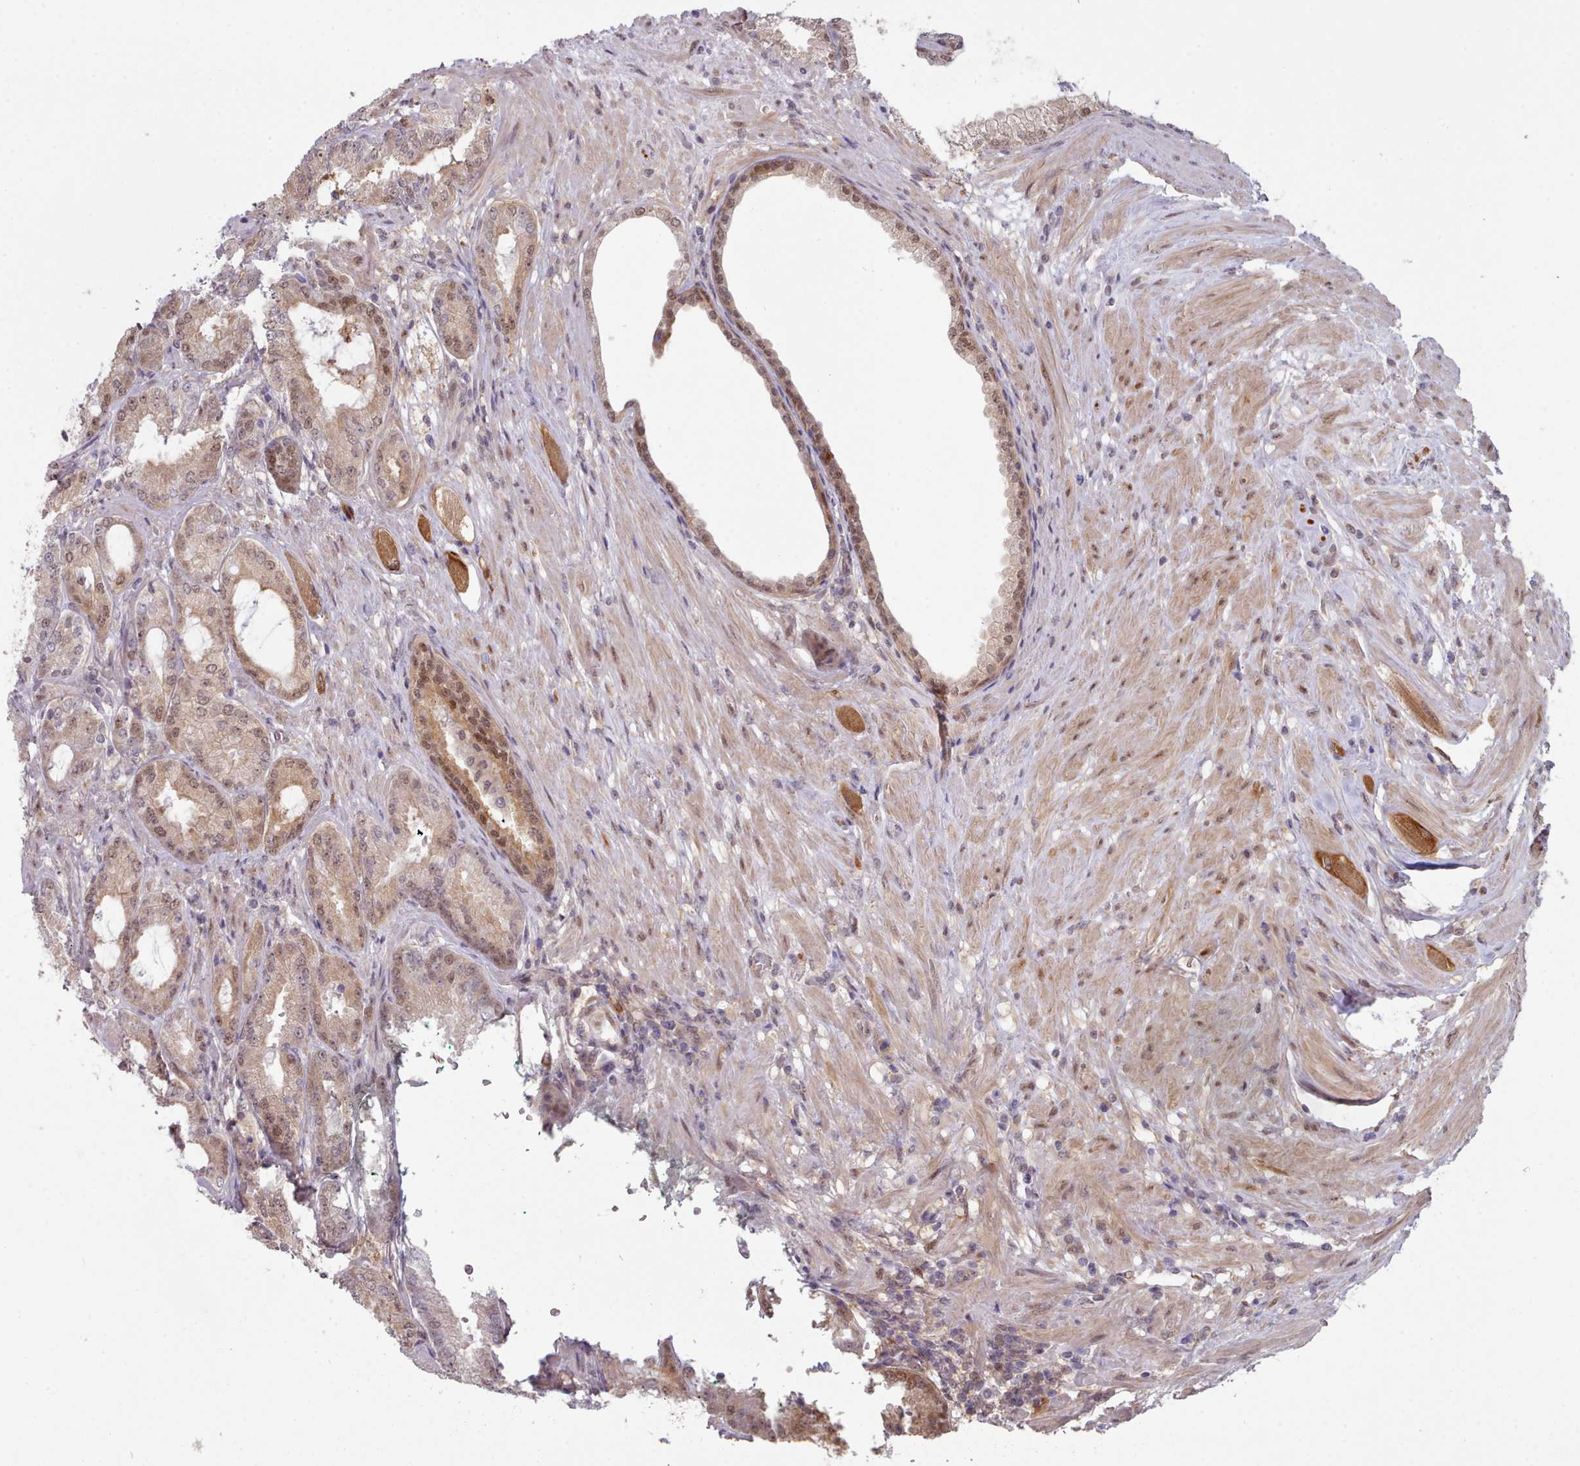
{"staining": {"intensity": "weak", "quantity": ">75%", "location": "cytoplasmic/membranous,nuclear"}, "tissue": "prostate cancer", "cell_type": "Tumor cells", "image_type": "cancer", "snomed": [{"axis": "morphology", "description": "Adenocarcinoma, High grade"}, {"axis": "topography", "description": "Prostate"}], "caption": "High-grade adenocarcinoma (prostate) tissue demonstrates weak cytoplasmic/membranous and nuclear positivity in about >75% of tumor cells, visualized by immunohistochemistry.", "gene": "CES3", "patient": {"sex": "male", "age": 71}}